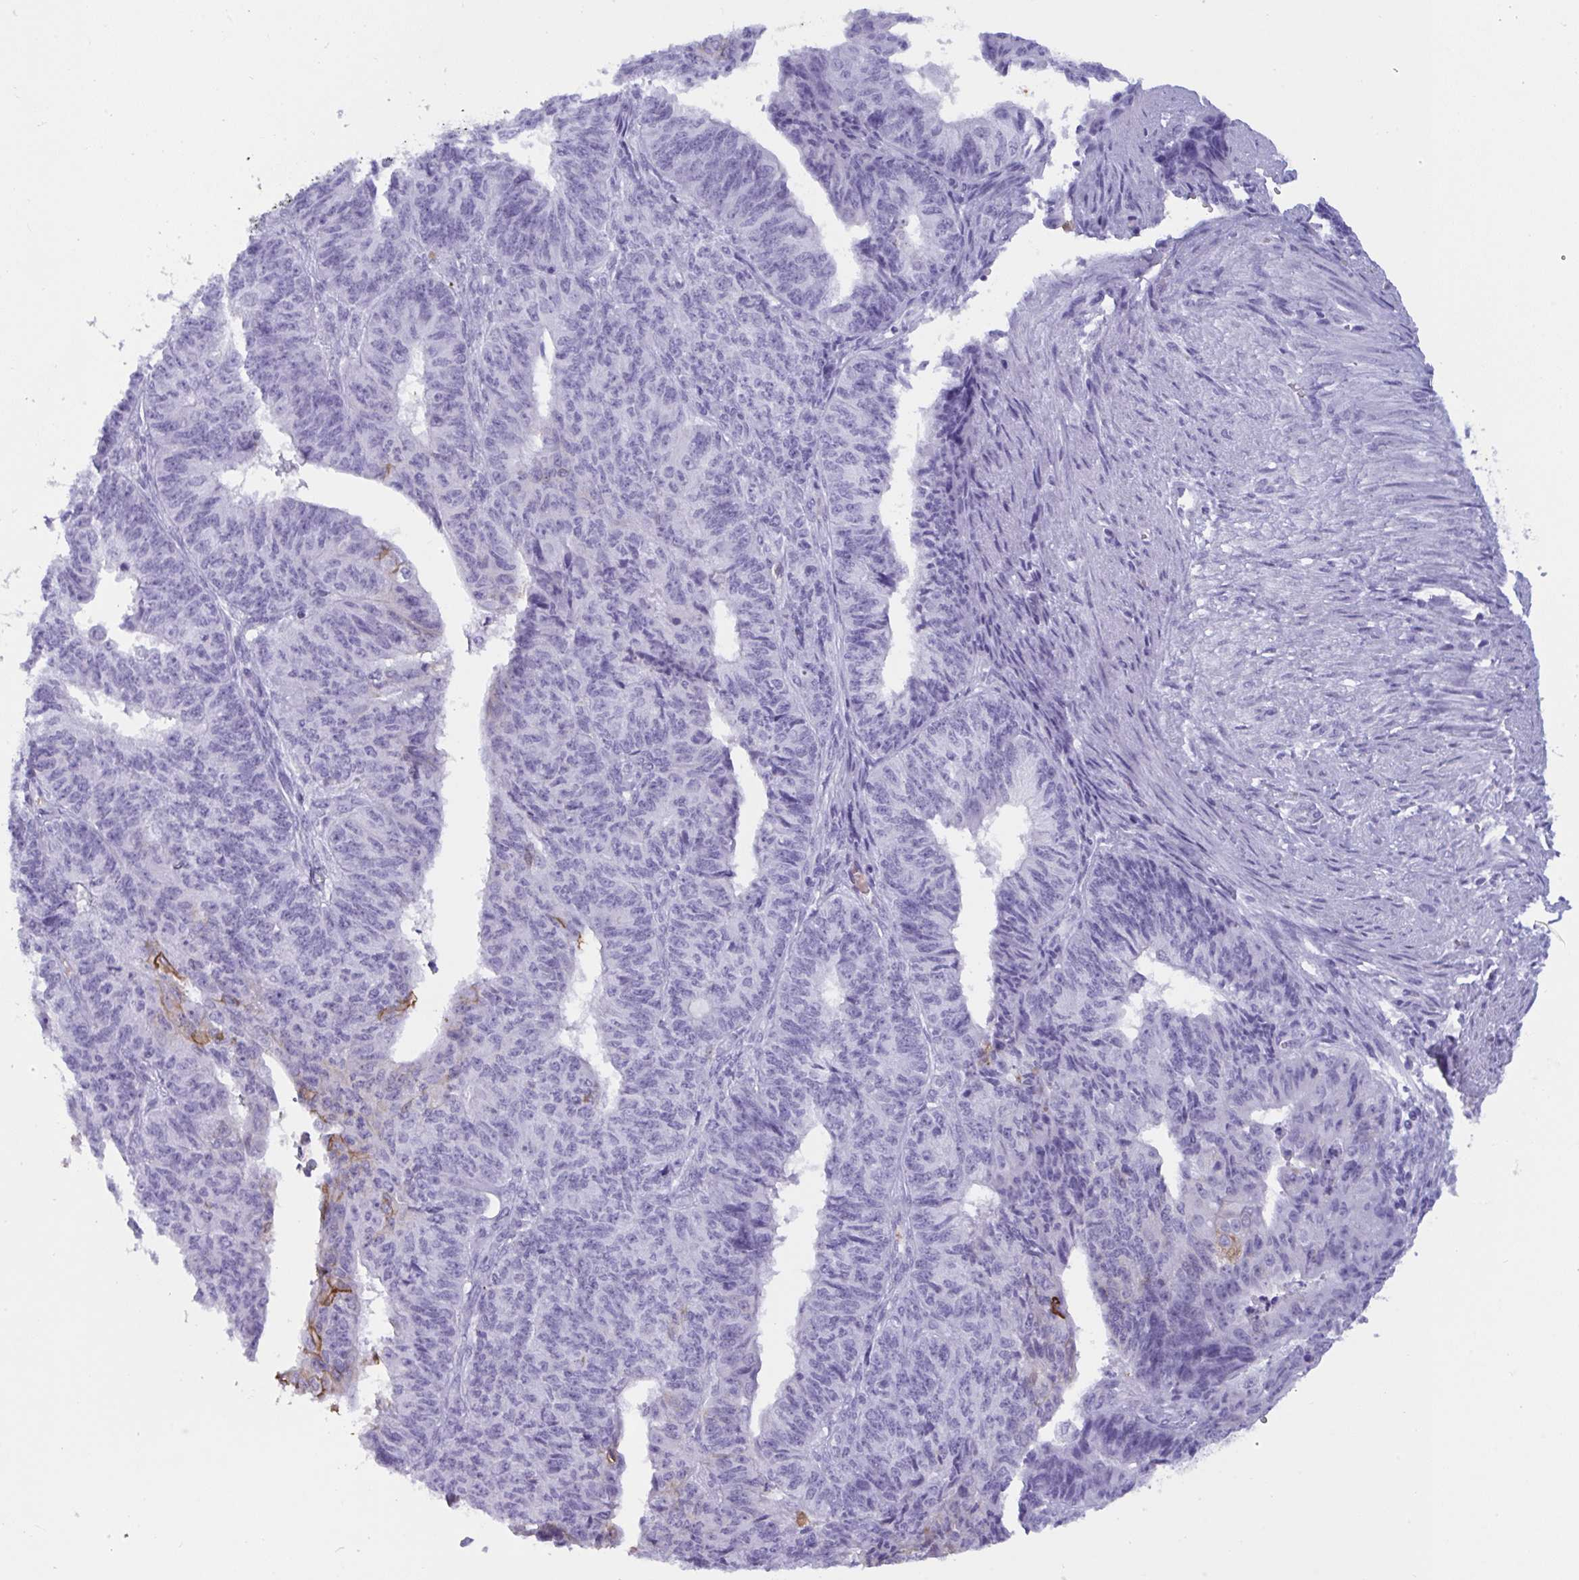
{"staining": {"intensity": "moderate", "quantity": "<25%", "location": "cytoplasmic/membranous"}, "tissue": "endometrial cancer", "cell_type": "Tumor cells", "image_type": "cancer", "snomed": [{"axis": "morphology", "description": "Adenocarcinoma, NOS"}, {"axis": "topography", "description": "Endometrium"}], "caption": "Immunohistochemistry of human adenocarcinoma (endometrial) reveals low levels of moderate cytoplasmic/membranous positivity in approximately <25% of tumor cells.", "gene": "SLC2A1", "patient": {"sex": "female", "age": 32}}